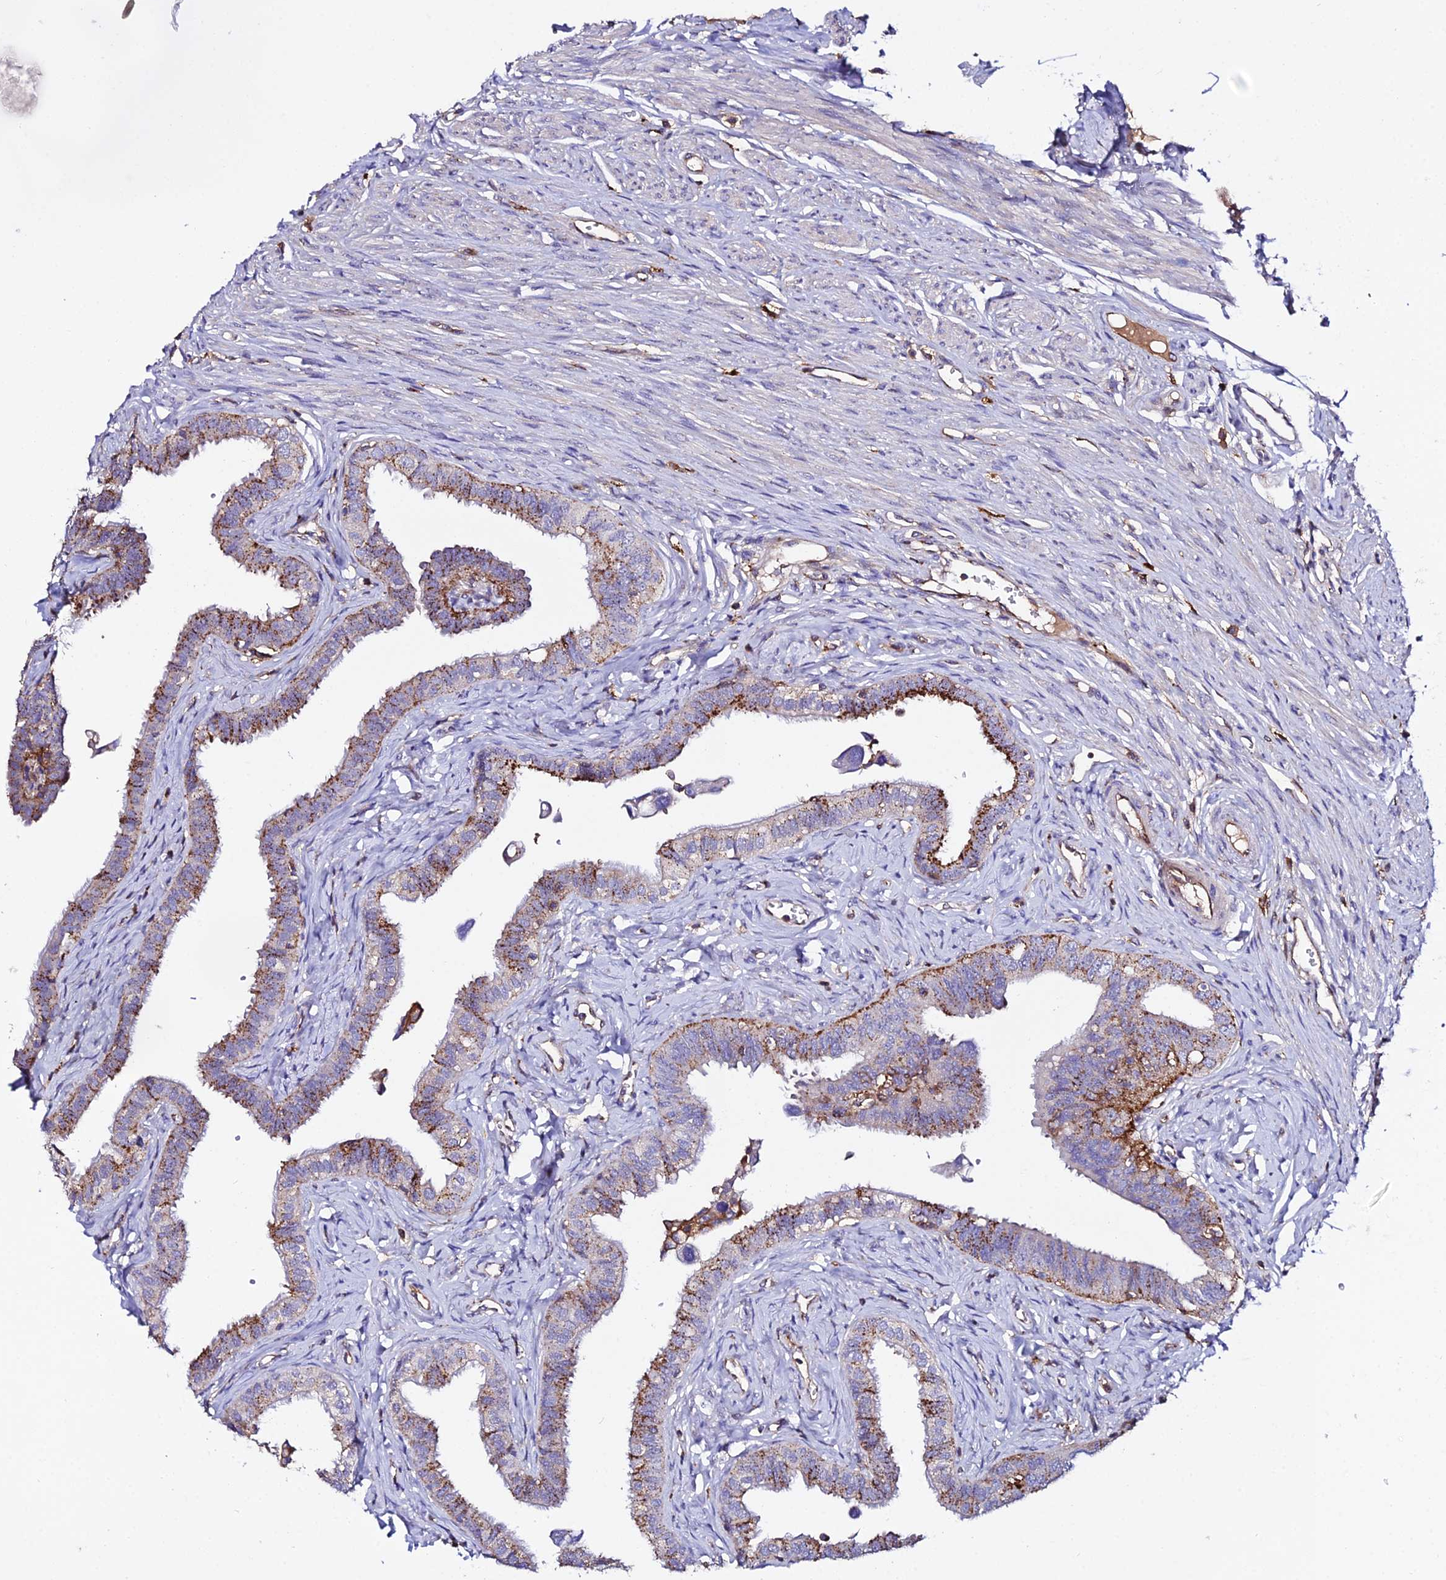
{"staining": {"intensity": "strong", "quantity": "25%-75%", "location": "cytoplasmic/membranous"}, "tissue": "fallopian tube", "cell_type": "Glandular cells", "image_type": "normal", "snomed": [{"axis": "morphology", "description": "Normal tissue, NOS"}, {"axis": "morphology", "description": "Carcinoma, NOS"}, {"axis": "topography", "description": "Fallopian tube"}, {"axis": "topography", "description": "Ovary"}], "caption": "Protein analysis of normal fallopian tube displays strong cytoplasmic/membranous staining in approximately 25%-75% of glandular cells.", "gene": "TRPV2", "patient": {"sex": "female", "age": 59}}